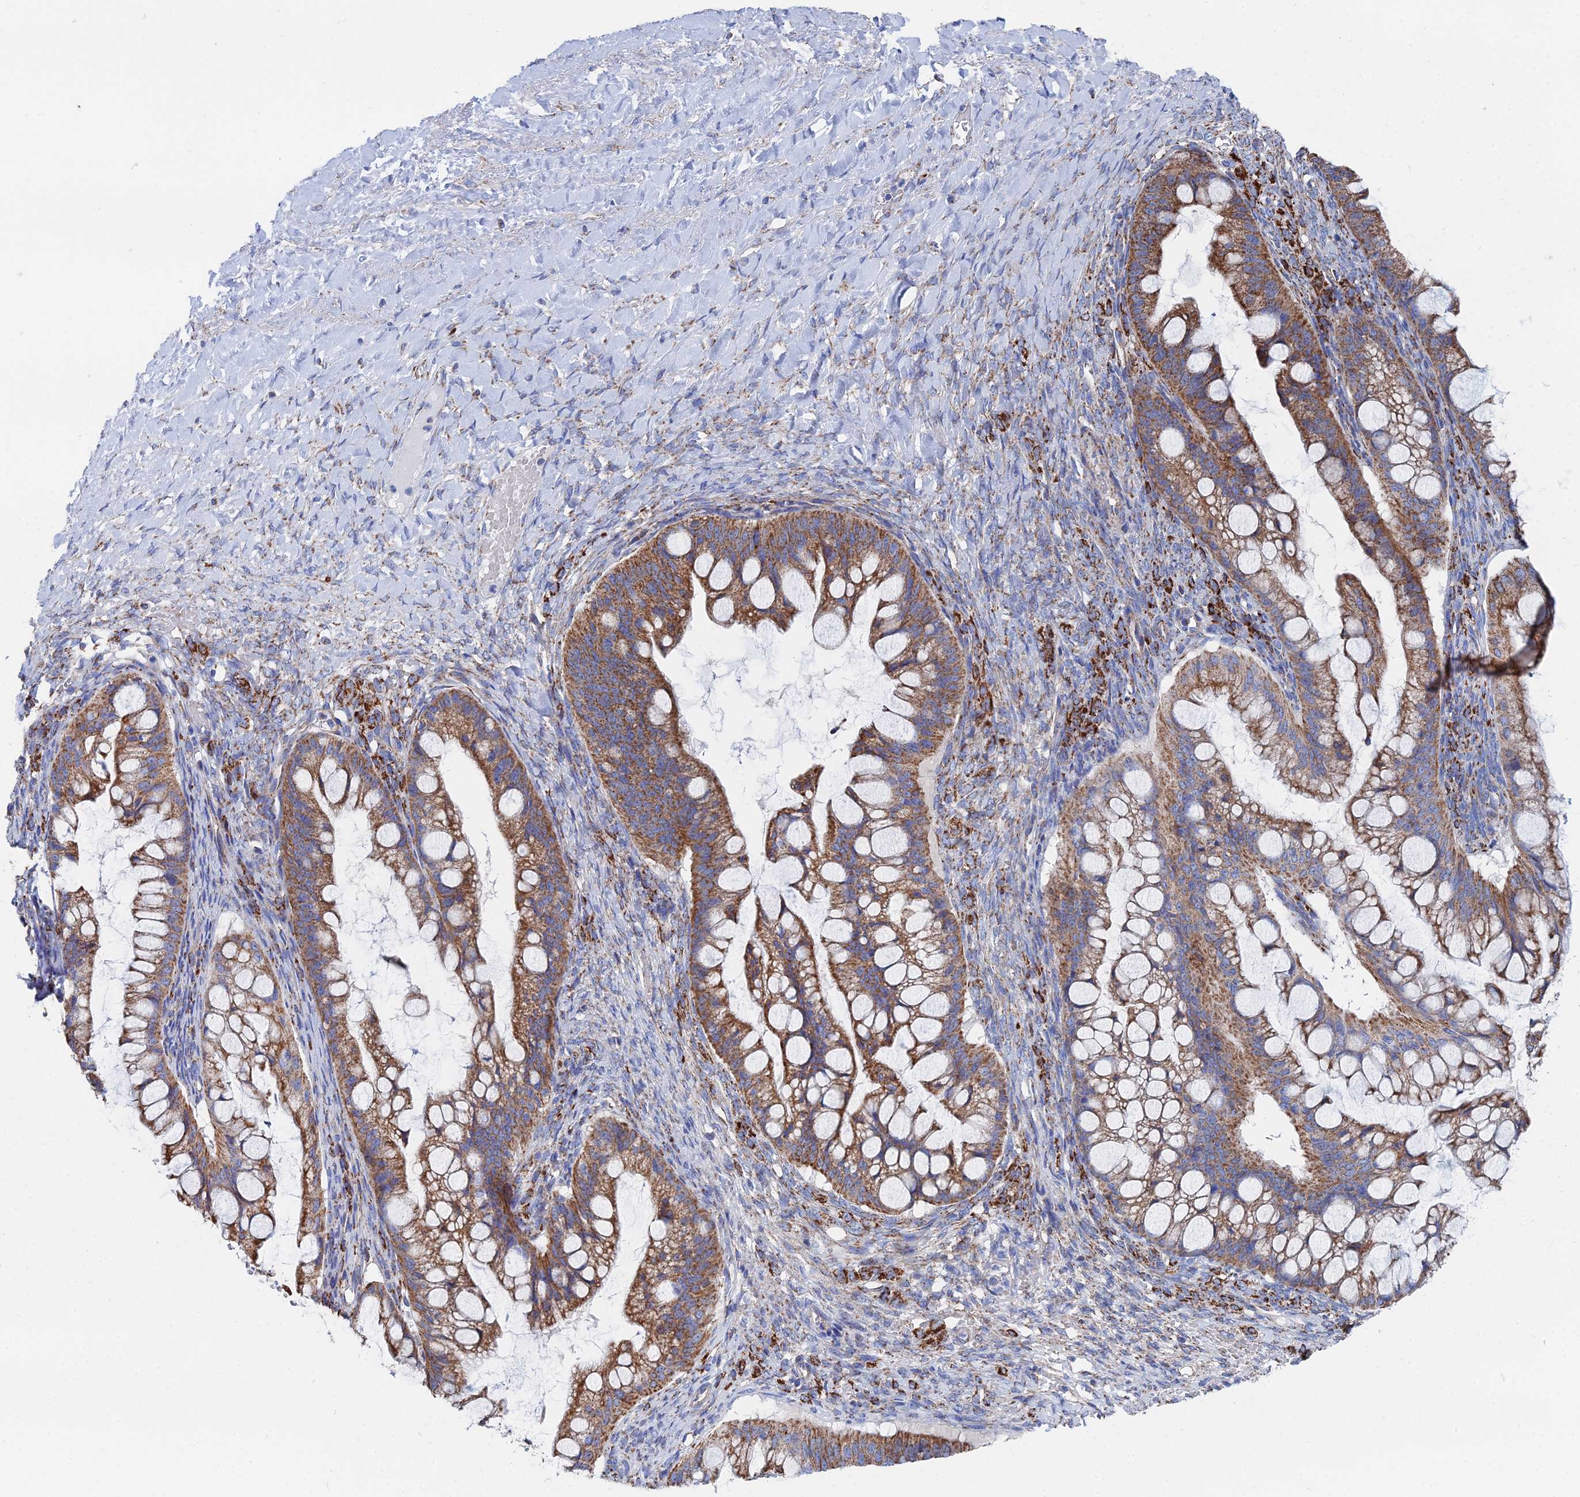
{"staining": {"intensity": "strong", "quantity": ">75%", "location": "cytoplasmic/membranous"}, "tissue": "ovarian cancer", "cell_type": "Tumor cells", "image_type": "cancer", "snomed": [{"axis": "morphology", "description": "Cystadenocarcinoma, mucinous, NOS"}, {"axis": "topography", "description": "Ovary"}], "caption": "This image demonstrates IHC staining of ovarian mucinous cystadenocarcinoma, with high strong cytoplasmic/membranous expression in about >75% of tumor cells.", "gene": "IFT80", "patient": {"sex": "female", "age": 73}}